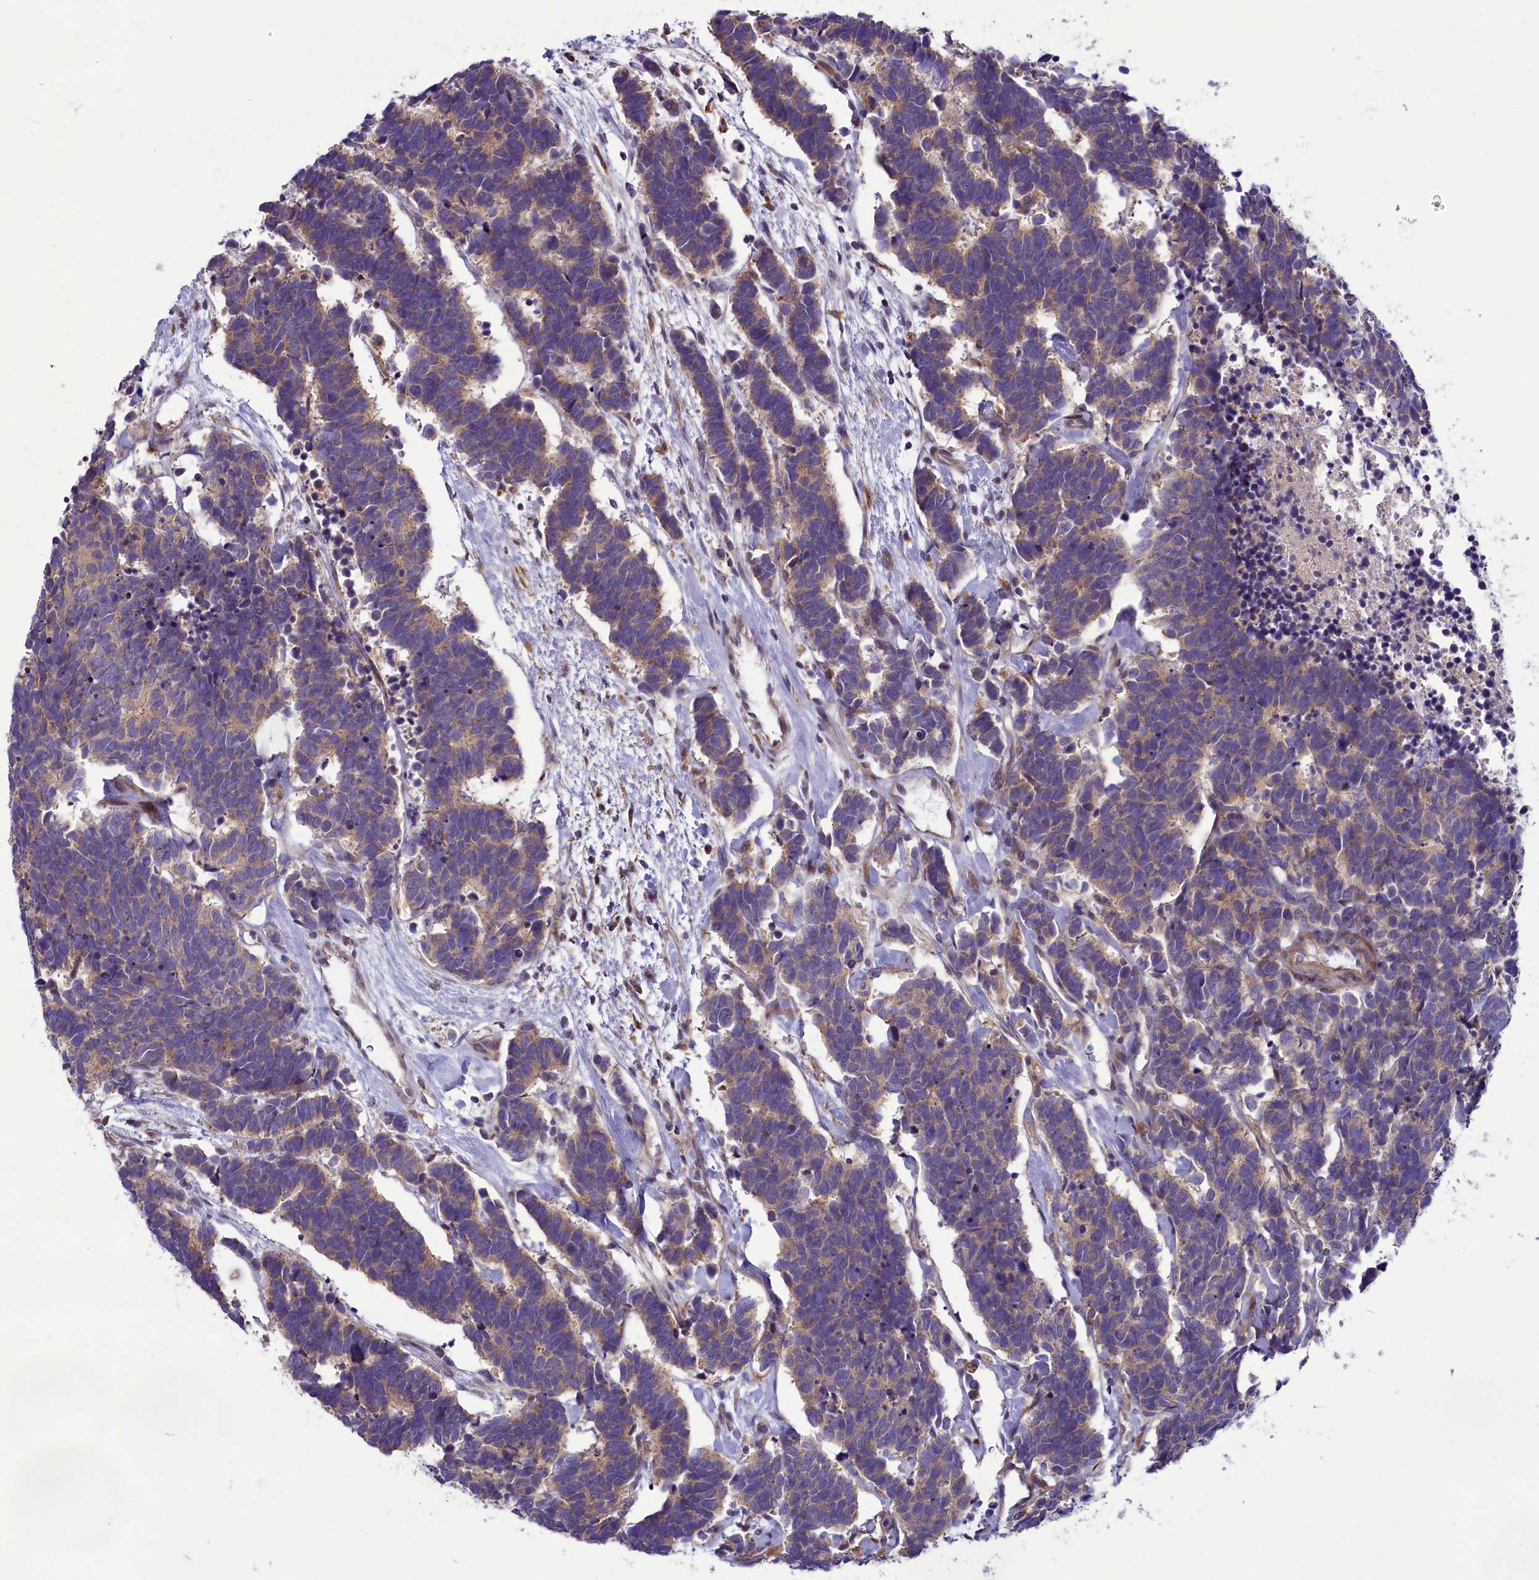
{"staining": {"intensity": "weak", "quantity": ">75%", "location": "cytoplasmic/membranous"}, "tissue": "carcinoid", "cell_type": "Tumor cells", "image_type": "cancer", "snomed": [{"axis": "morphology", "description": "Carcinoma, NOS"}, {"axis": "morphology", "description": "Carcinoid, malignant, NOS"}, {"axis": "topography", "description": "Urinary bladder"}], "caption": "The image displays immunohistochemical staining of carcinoid. There is weak cytoplasmic/membranous positivity is present in about >75% of tumor cells.", "gene": "BLTP2", "patient": {"sex": "male", "age": 57}}